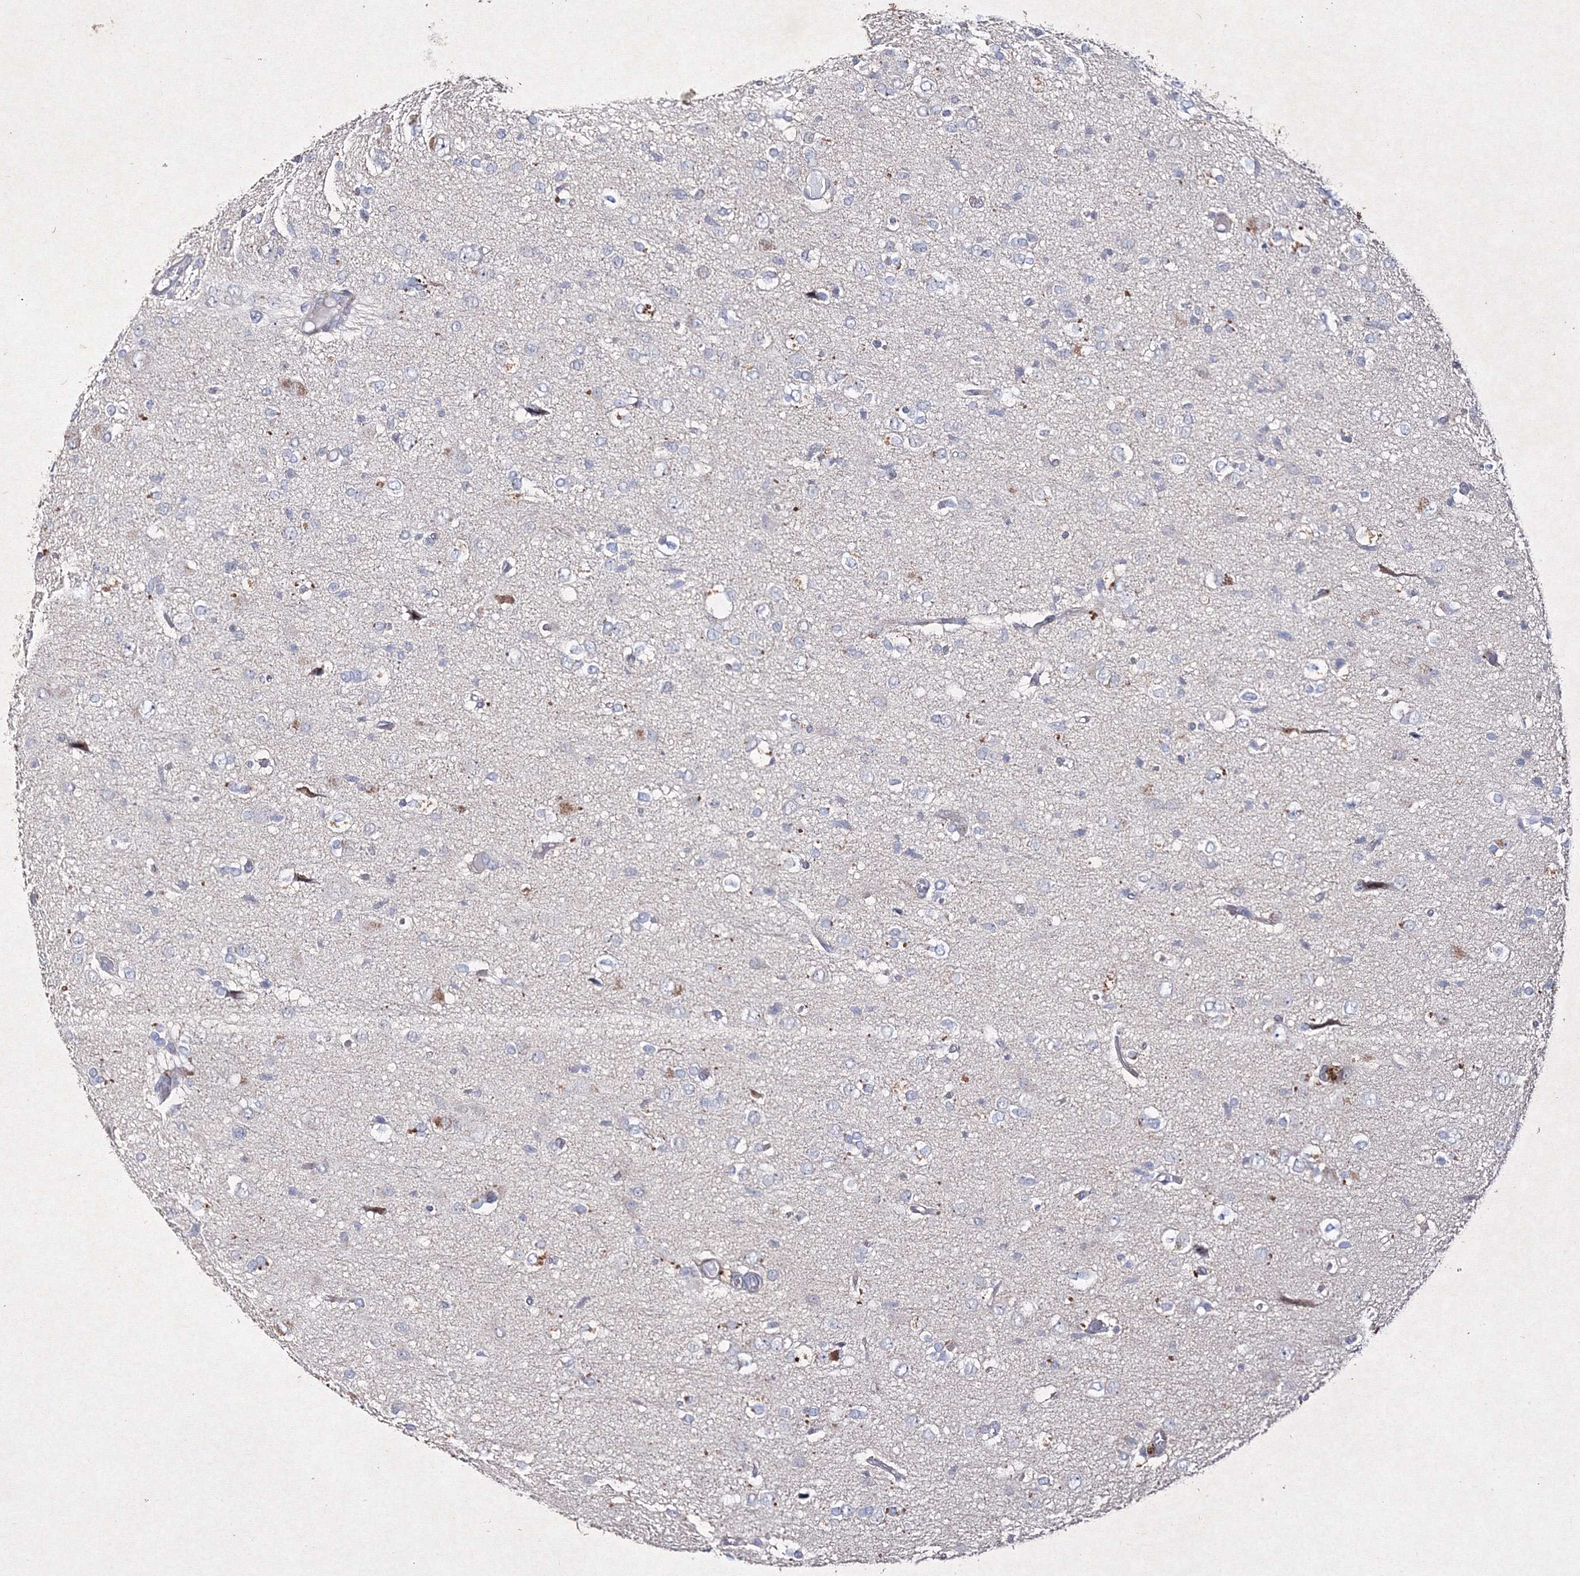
{"staining": {"intensity": "negative", "quantity": "none", "location": "none"}, "tissue": "glioma", "cell_type": "Tumor cells", "image_type": "cancer", "snomed": [{"axis": "morphology", "description": "Glioma, malignant, High grade"}, {"axis": "topography", "description": "Brain"}], "caption": "The immunohistochemistry image has no significant staining in tumor cells of malignant high-grade glioma tissue.", "gene": "SMIM29", "patient": {"sex": "female", "age": 59}}